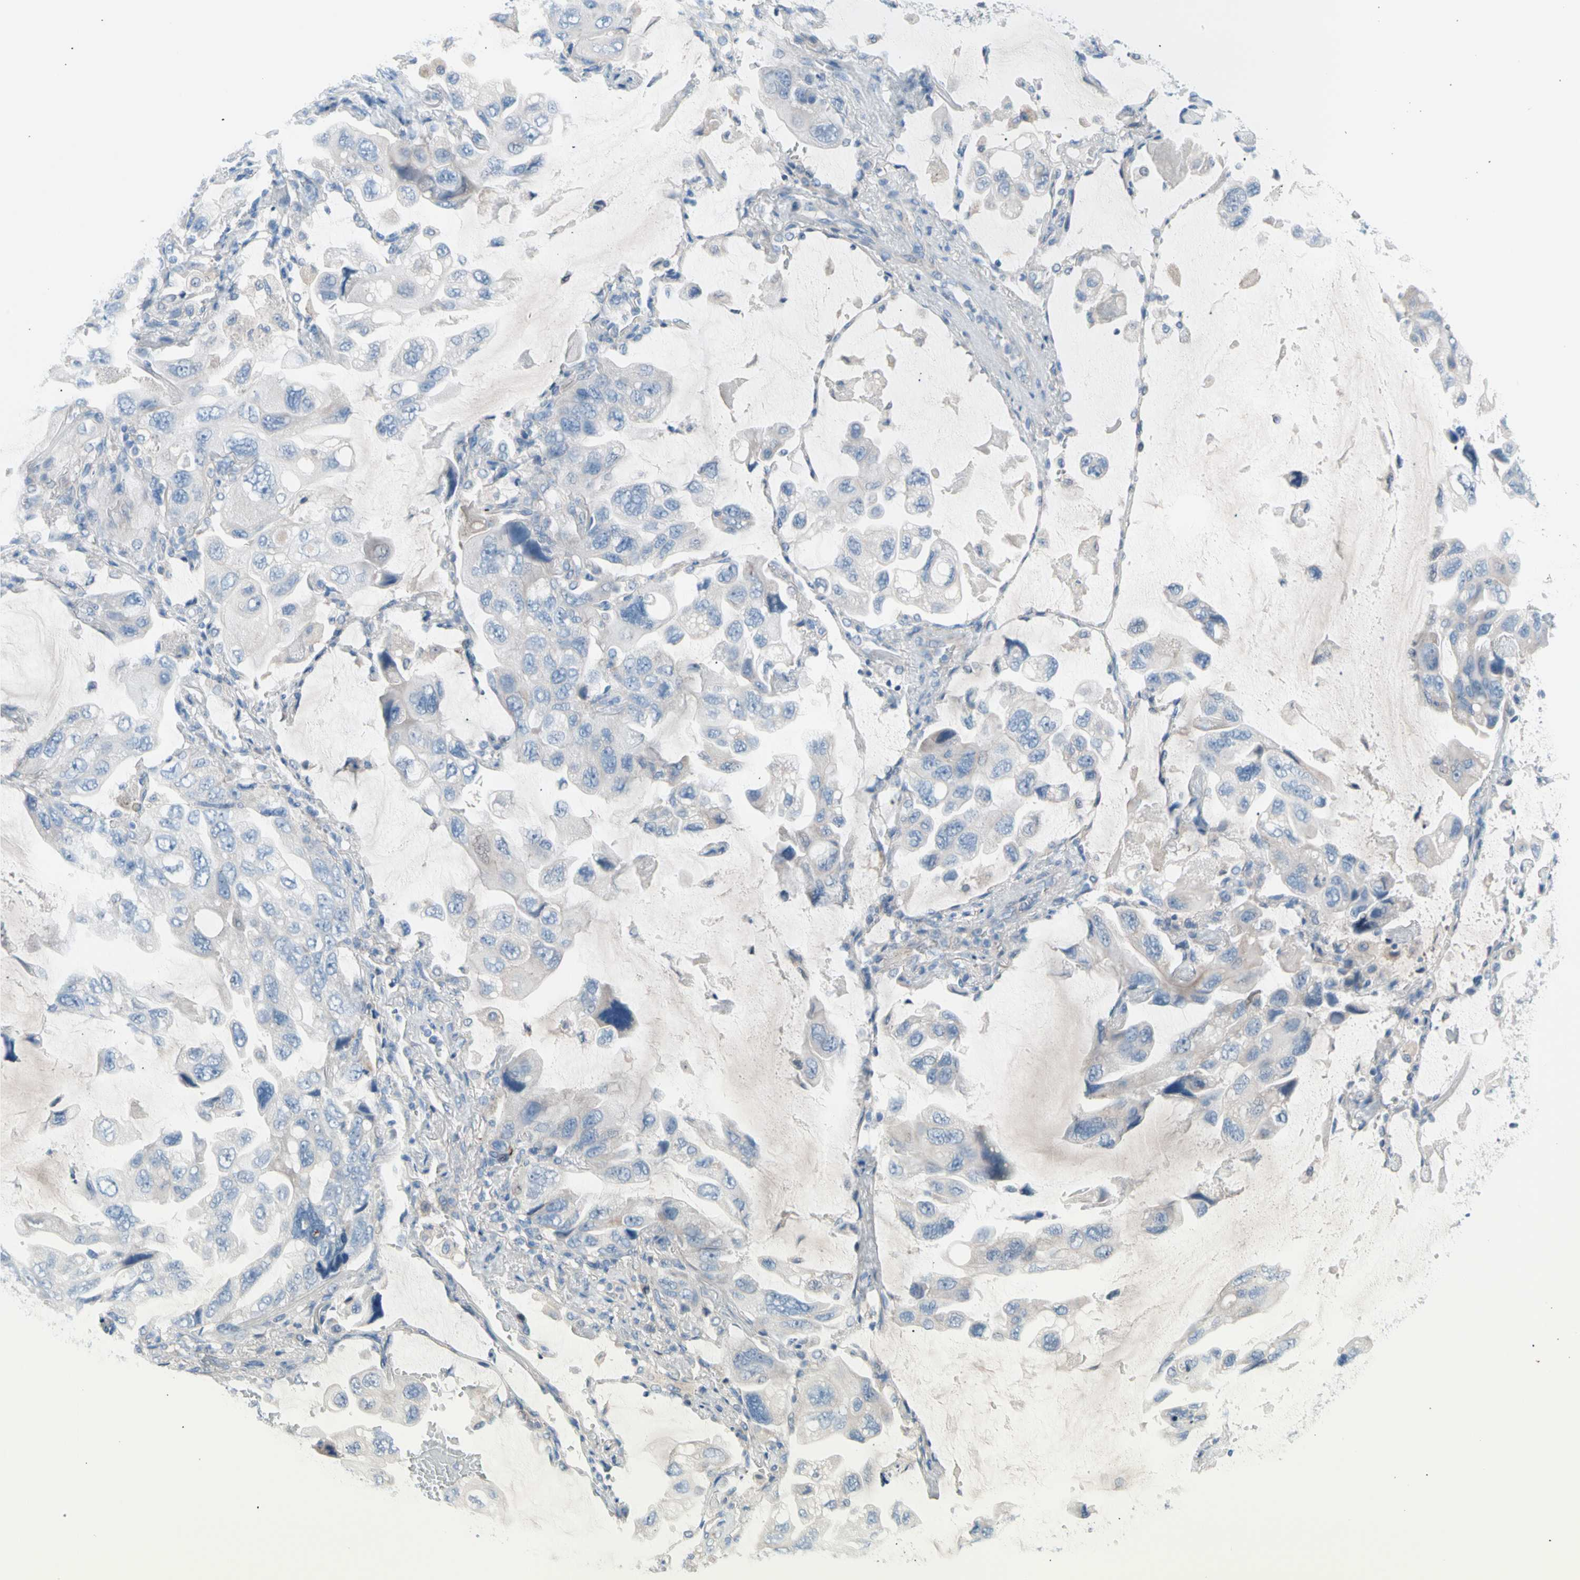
{"staining": {"intensity": "negative", "quantity": "none", "location": "none"}, "tissue": "lung cancer", "cell_type": "Tumor cells", "image_type": "cancer", "snomed": [{"axis": "morphology", "description": "Squamous cell carcinoma, NOS"}, {"axis": "topography", "description": "Lung"}], "caption": "IHC photomicrograph of human squamous cell carcinoma (lung) stained for a protein (brown), which displays no staining in tumor cells.", "gene": "CASQ1", "patient": {"sex": "female", "age": 73}}